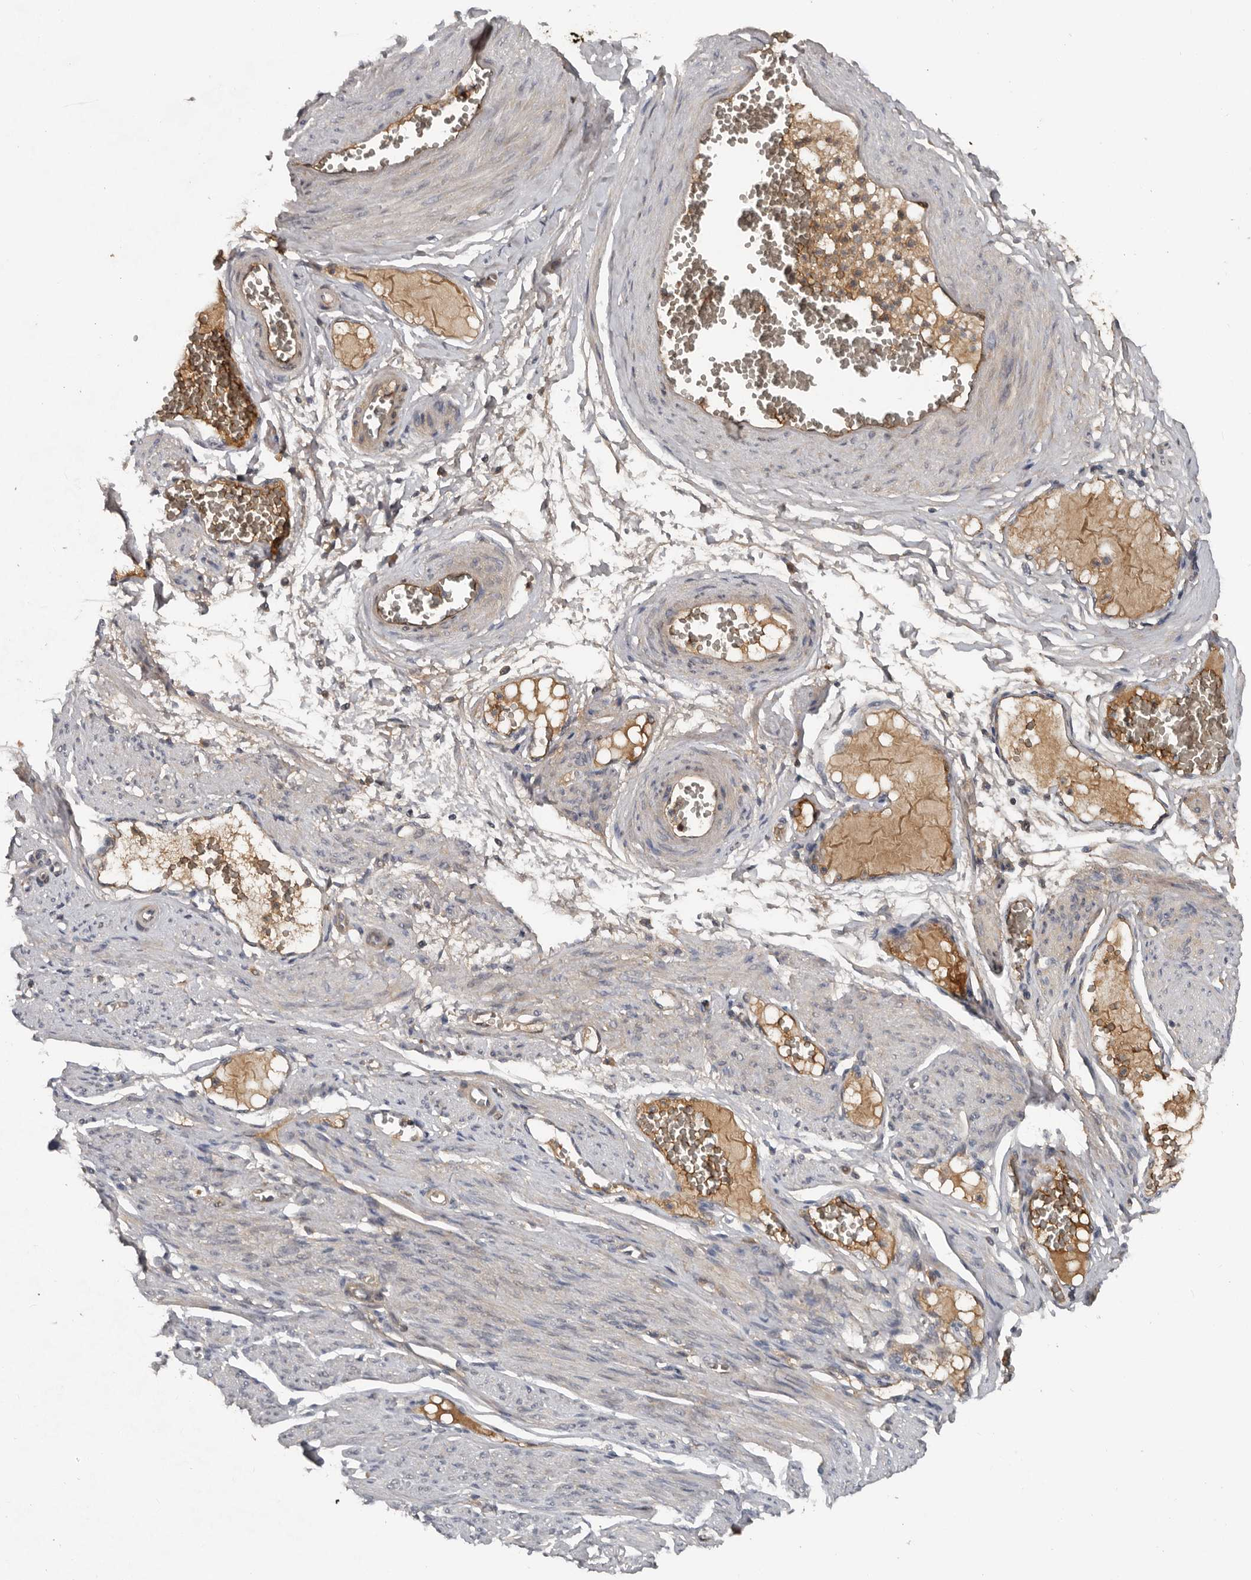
{"staining": {"intensity": "negative", "quantity": "none", "location": "none"}, "tissue": "soft tissue", "cell_type": "Fibroblasts", "image_type": "normal", "snomed": [{"axis": "morphology", "description": "Normal tissue, NOS"}, {"axis": "topography", "description": "Smooth muscle"}, {"axis": "topography", "description": "Peripheral nerve tissue"}], "caption": "The image shows no staining of fibroblasts in normal soft tissue. (Brightfield microscopy of DAB (3,3'-diaminobenzidine) IHC at high magnification).", "gene": "DNAJB4", "patient": {"sex": "female", "age": 39}}